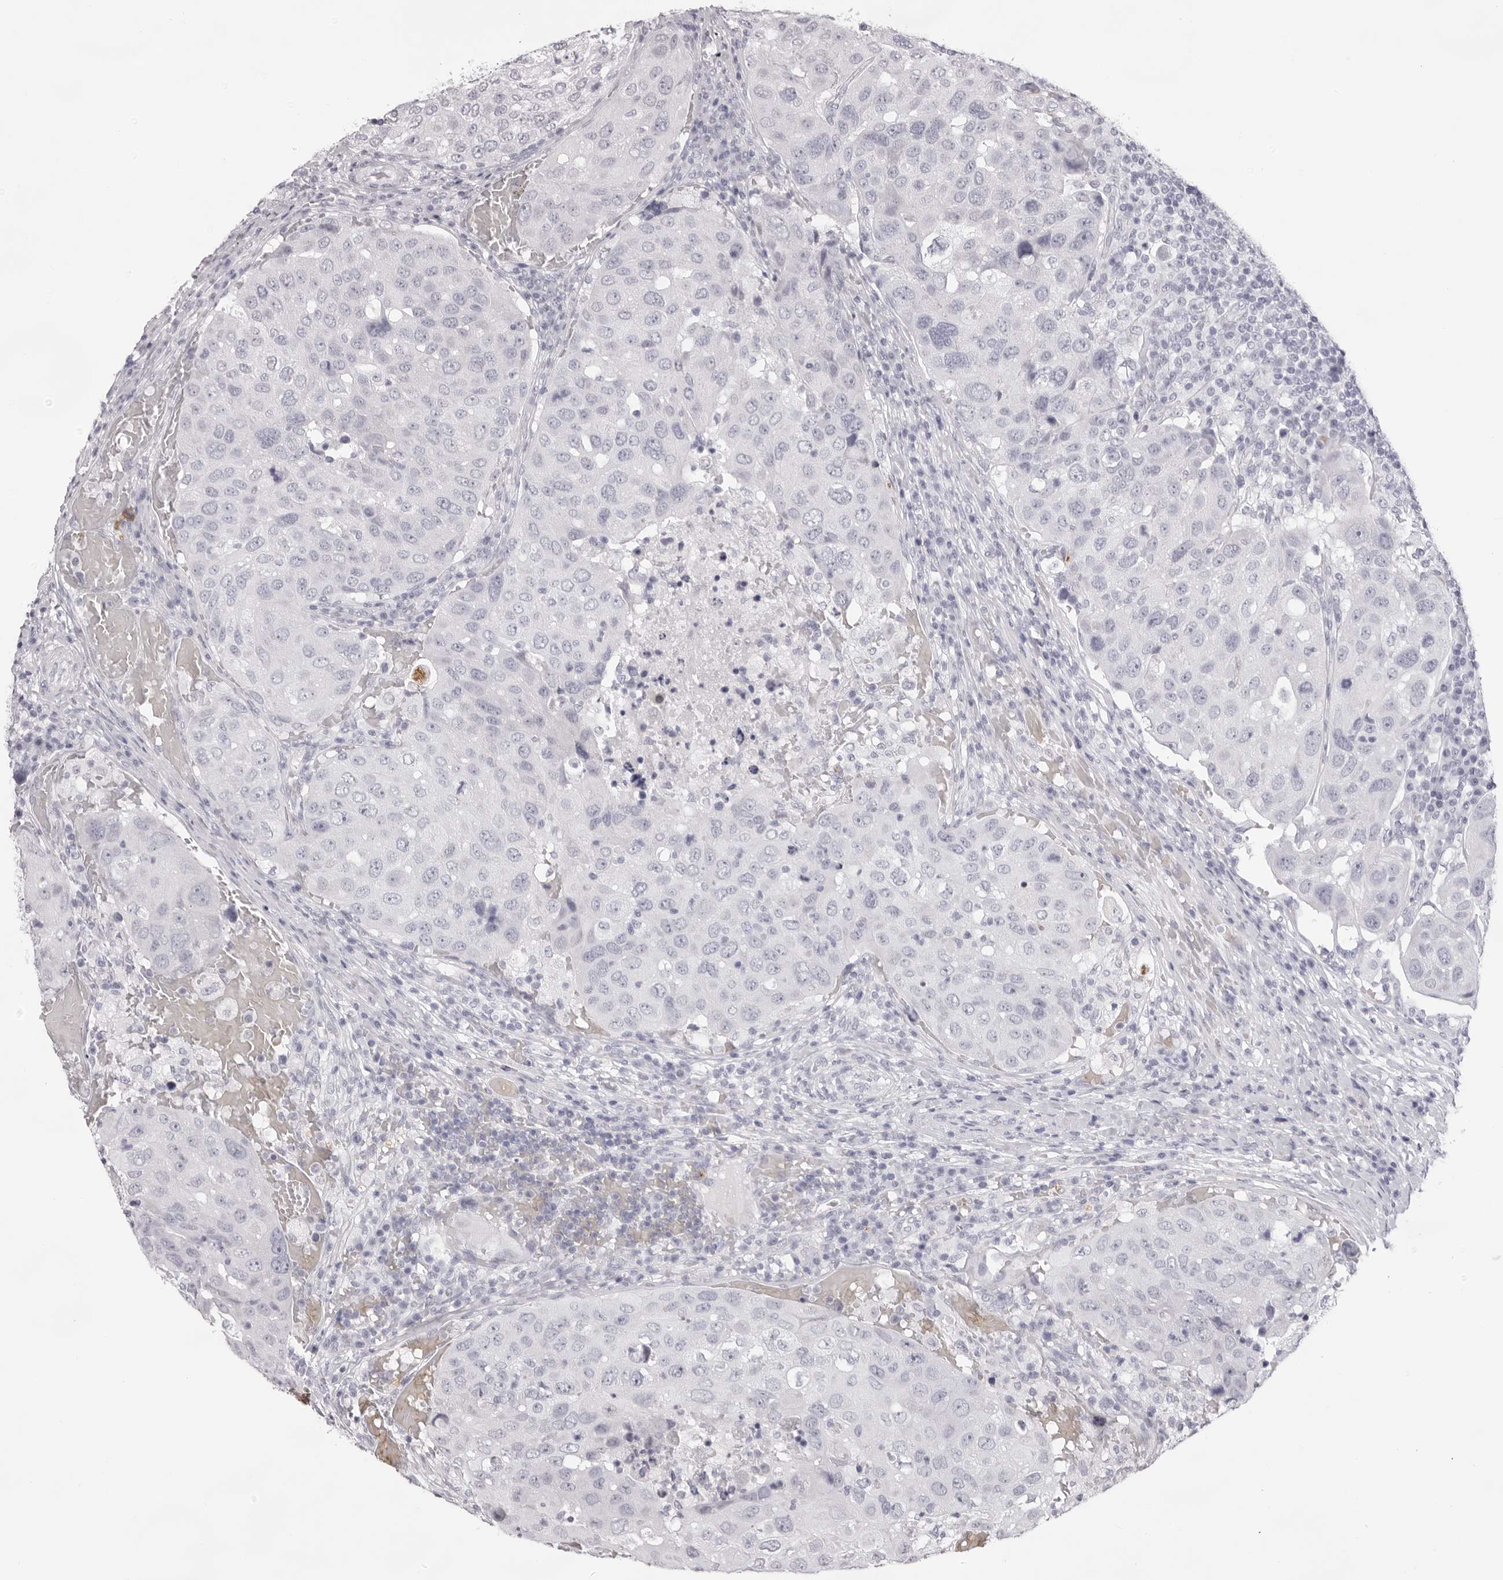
{"staining": {"intensity": "negative", "quantity": "none", "location": "none"}, "tissue": "urothelial cancer", "cell_type": "Tumor cells", "image_type": "cancer", "snomed": [{"axis": "morphology", "description": "Urothelial carcinoma, High grade"}, {"axis": "topography", "description": "Lymph node"}, {"axis": "topography", "description": "Urinary bladder"}], "caption": "Protein analysis of urothelial carcinoma (high-grade) reveals no significant staining in tumor cells. (DAB (3,3'-diaminobenzidine) immunohistochemistry visualized using brightfield microscopy, high magnification).", "gene": "SPTA1", "patient": {"sex": "male", "age": 51}}